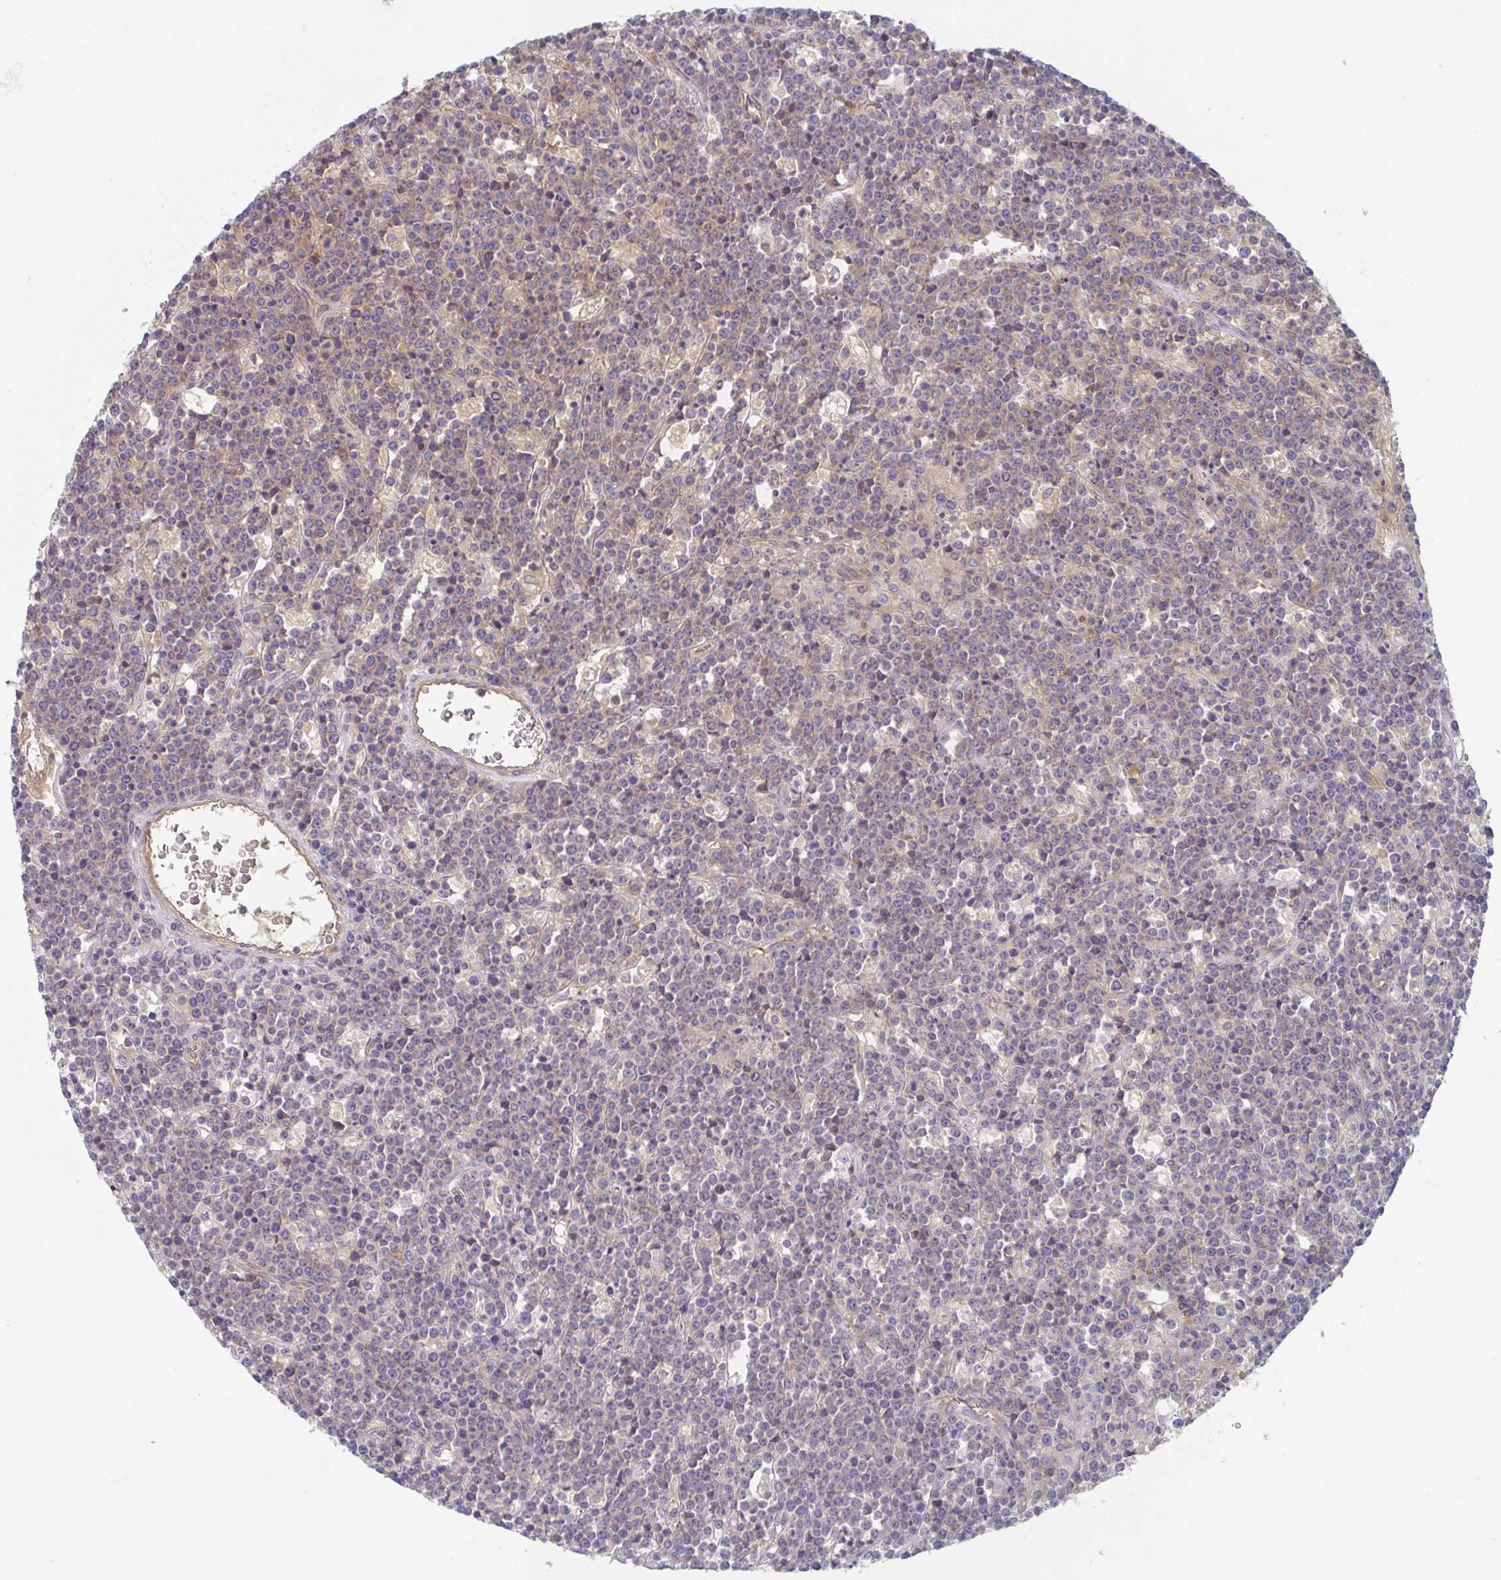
{"staining": {"intensity": "weak", "quantity": "<25%", "location": "cytoplasmic/membranous"}, "tissue": "lymphoma", "cell_type": "Tumor cells", "image_type": "cancer", "snomed": [{"axis": "morphology", "description": "Malignant lymphoma, non-Hodgkin's type, High grade"}, {"axis": "topography", "description": "Ovary"}], "caption": "This is an immunohistochemistry image of malignant lymphoma, non-Hodgkin's type (high-grade). There is no expression in tumor cells.", "gene": "AMPD2", "patient": {"sex": "female", "age": 56}}